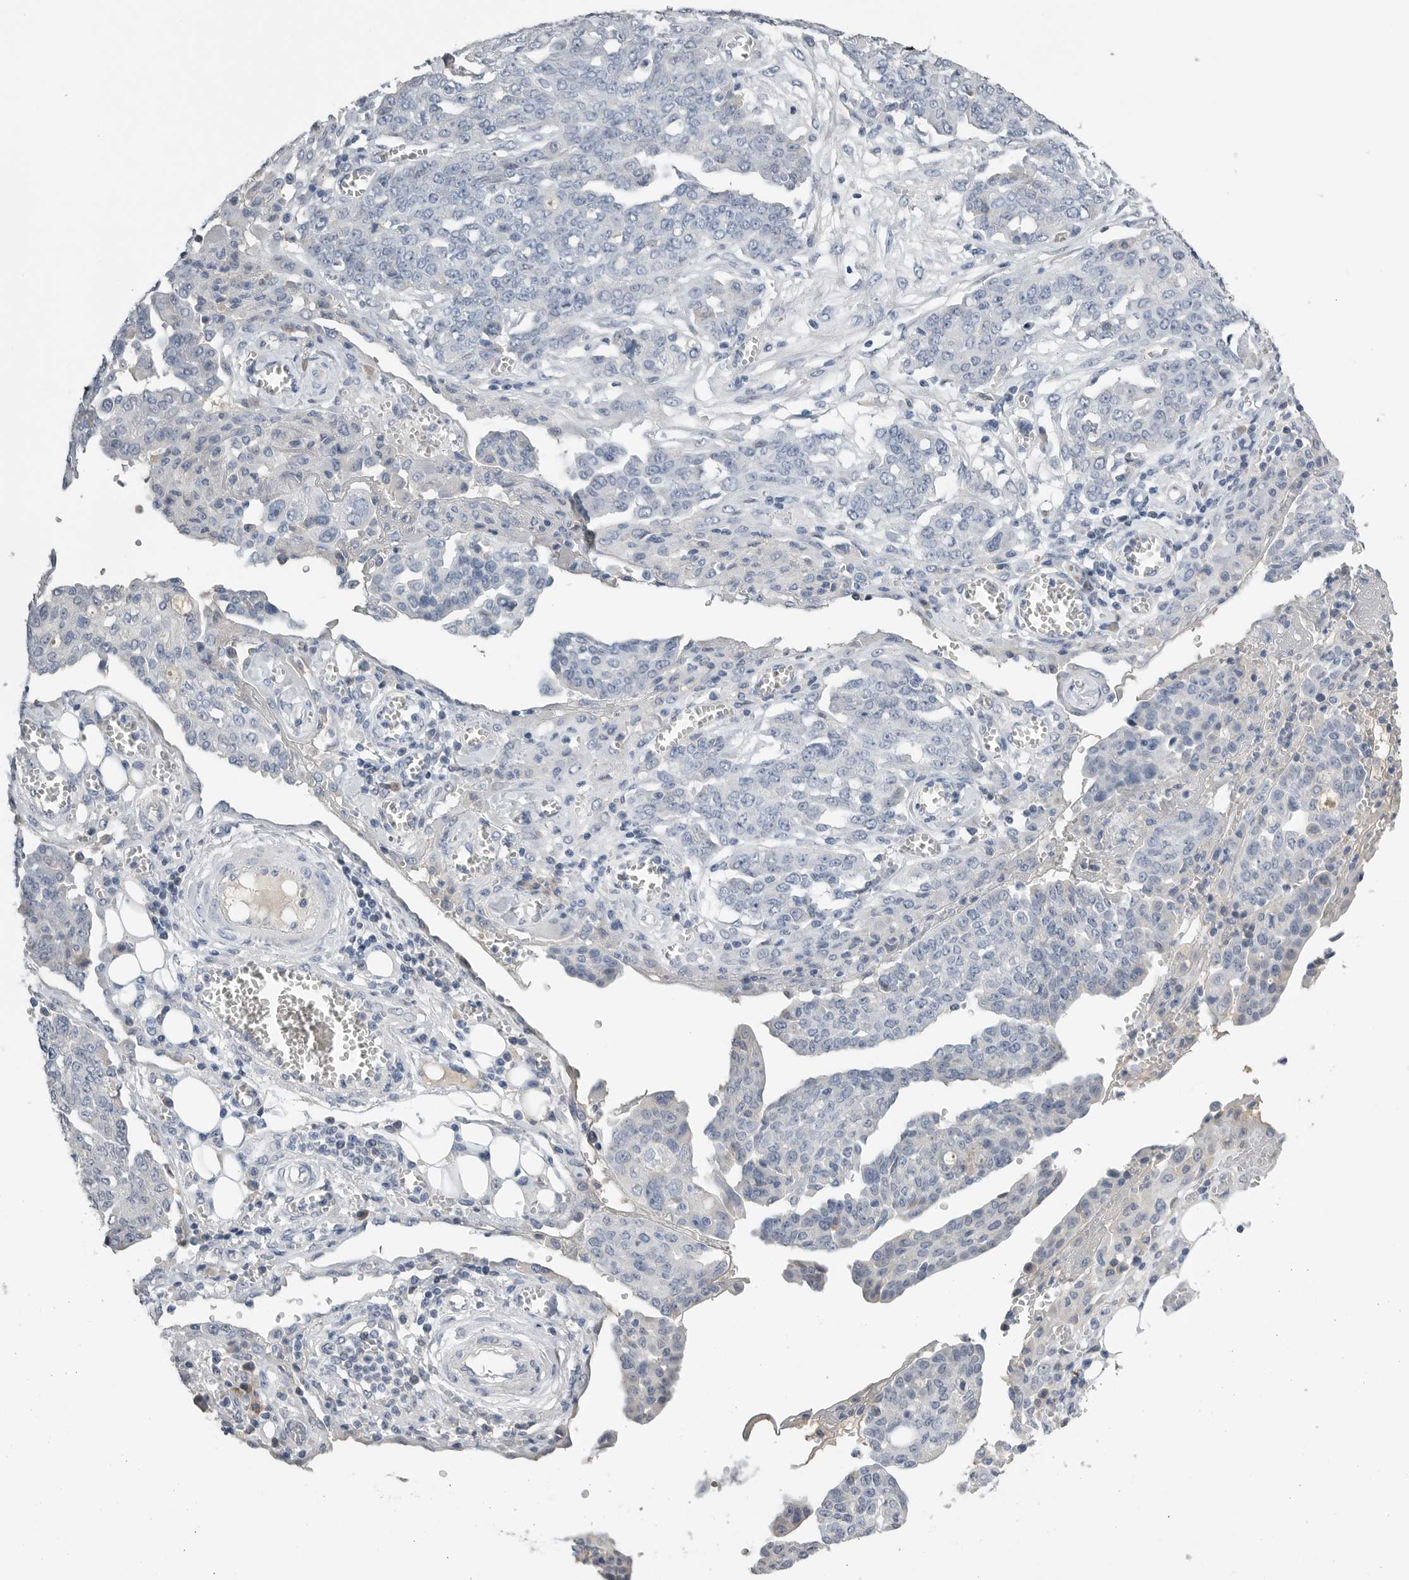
{"staining": {"intensity": "negative", "quantity": "none", "location": "none"}, "tissue": "ovarian cancer", "cell_type": "Tumor cells", "image_type": "cancer", "snomed": [{"axis": "morphology", "description": "Cystadenocarcinoma, serous, NOS"}, {"axis": "topography", "description": "Soft tissue"}, {"axis": "topography", "description": "Ovary"}], "caption": "A photomicrograph of human ovarian serous cystadenocarcinoma is negative for staining in tumor cells. Brightfield microscopy of immunohistochemistry stained with DAB (3,3'-diaminobenzidine) (brown) and hematoxylin (blue), captured at high magnification.", "gene": "FABP6", "patient": {"sex": "female", "age": 57}}